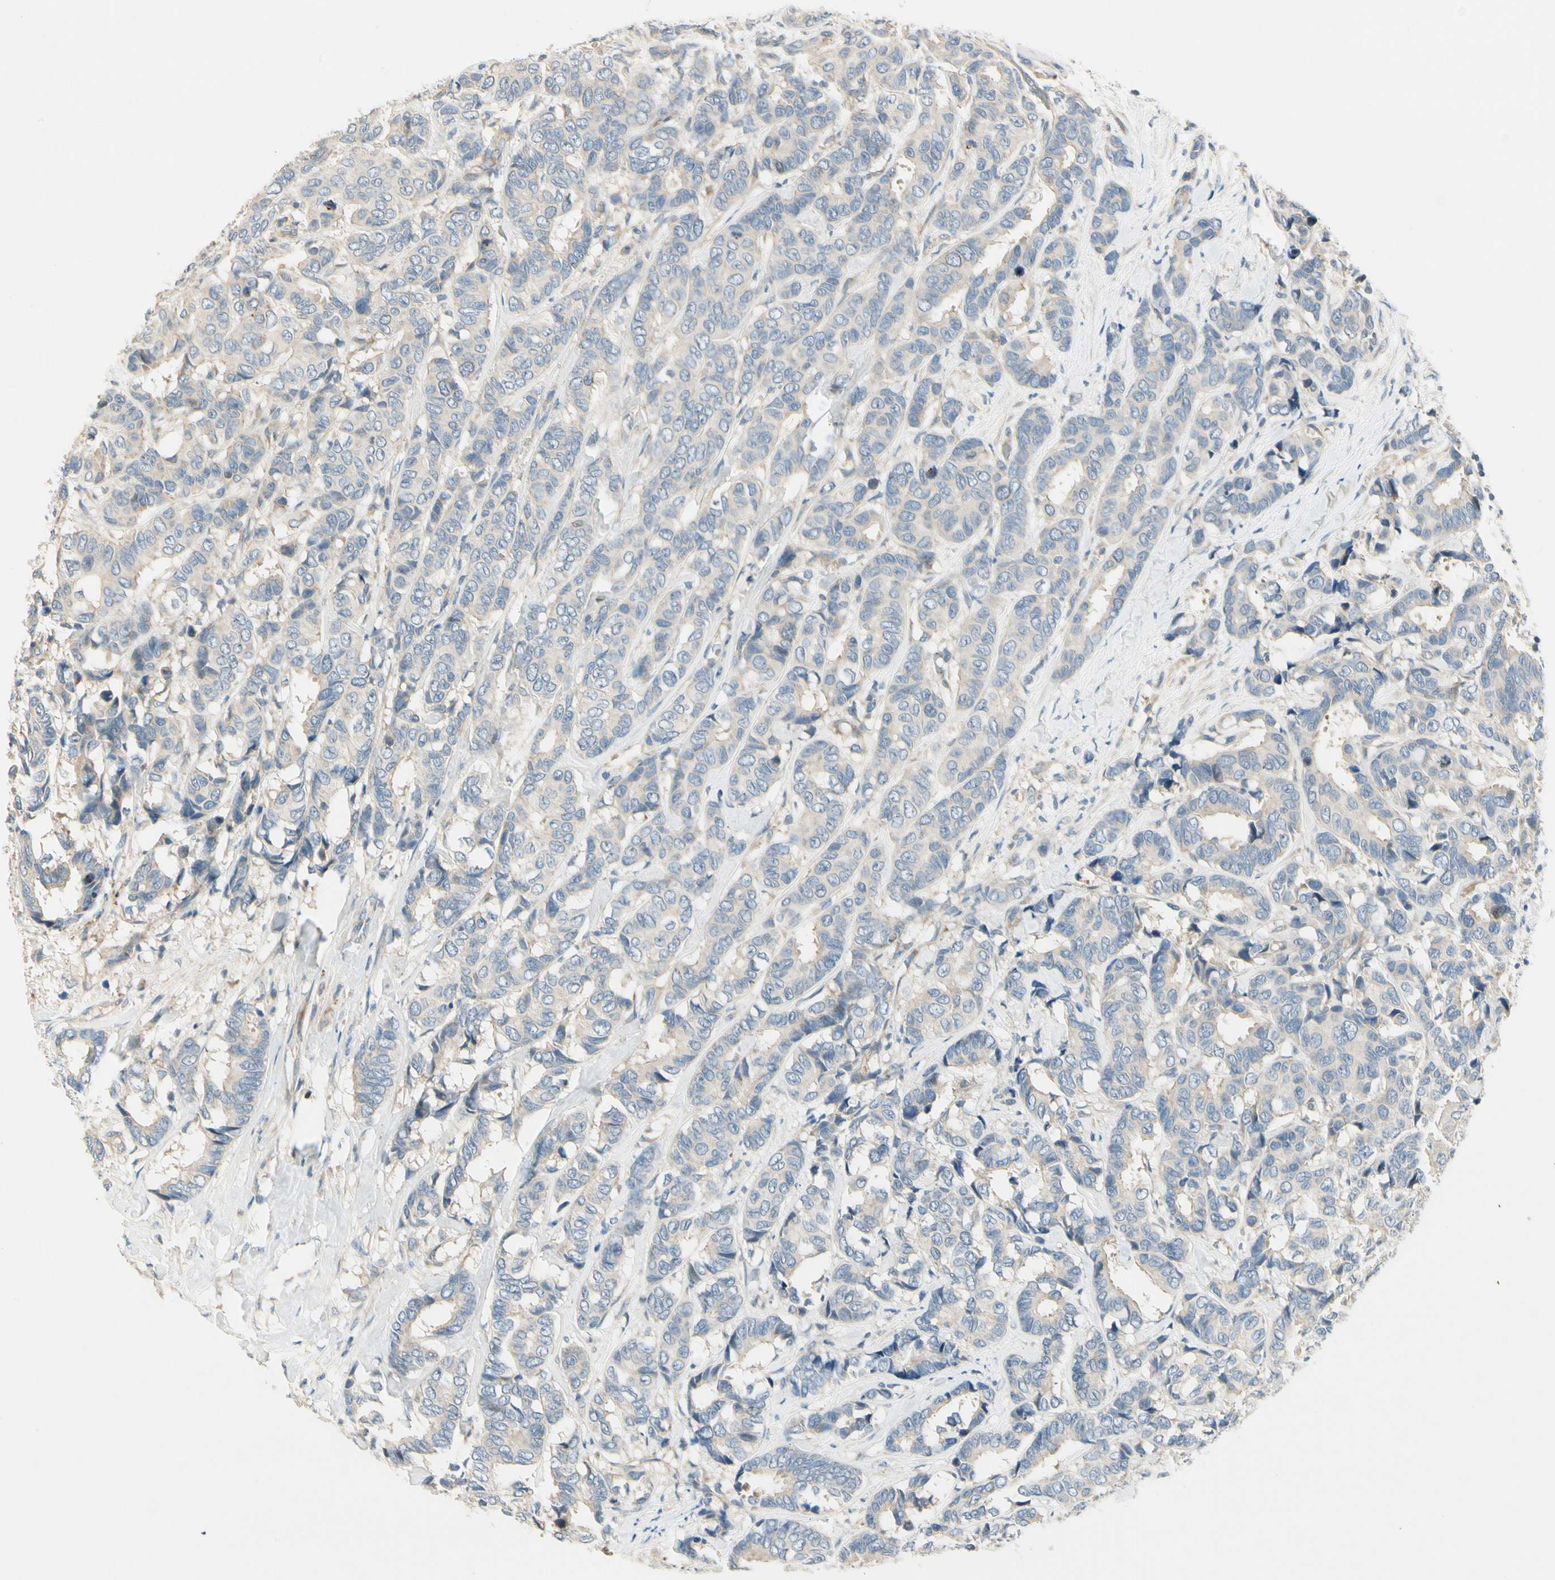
{"staining": {"intensity": "weak", "quantity": "<25%", "location": "cytoplasmic/membranous"}, "tissue": "breast cancer", "cell_type": "Tumor cells", "image_type": "cancer", "snomed": [{"axis": "morphology", "description": "Duct carcinoma"}, {"axis": "topography", "description": "Breast"}], "caption": "Breast cancer (infiltrating ductal carcinoma) was stained to show a protein in brown. There is no significant positivity in tumor cells.", "gene": "ADGRA3", "patient": {"sex": "female", "age": 87}}